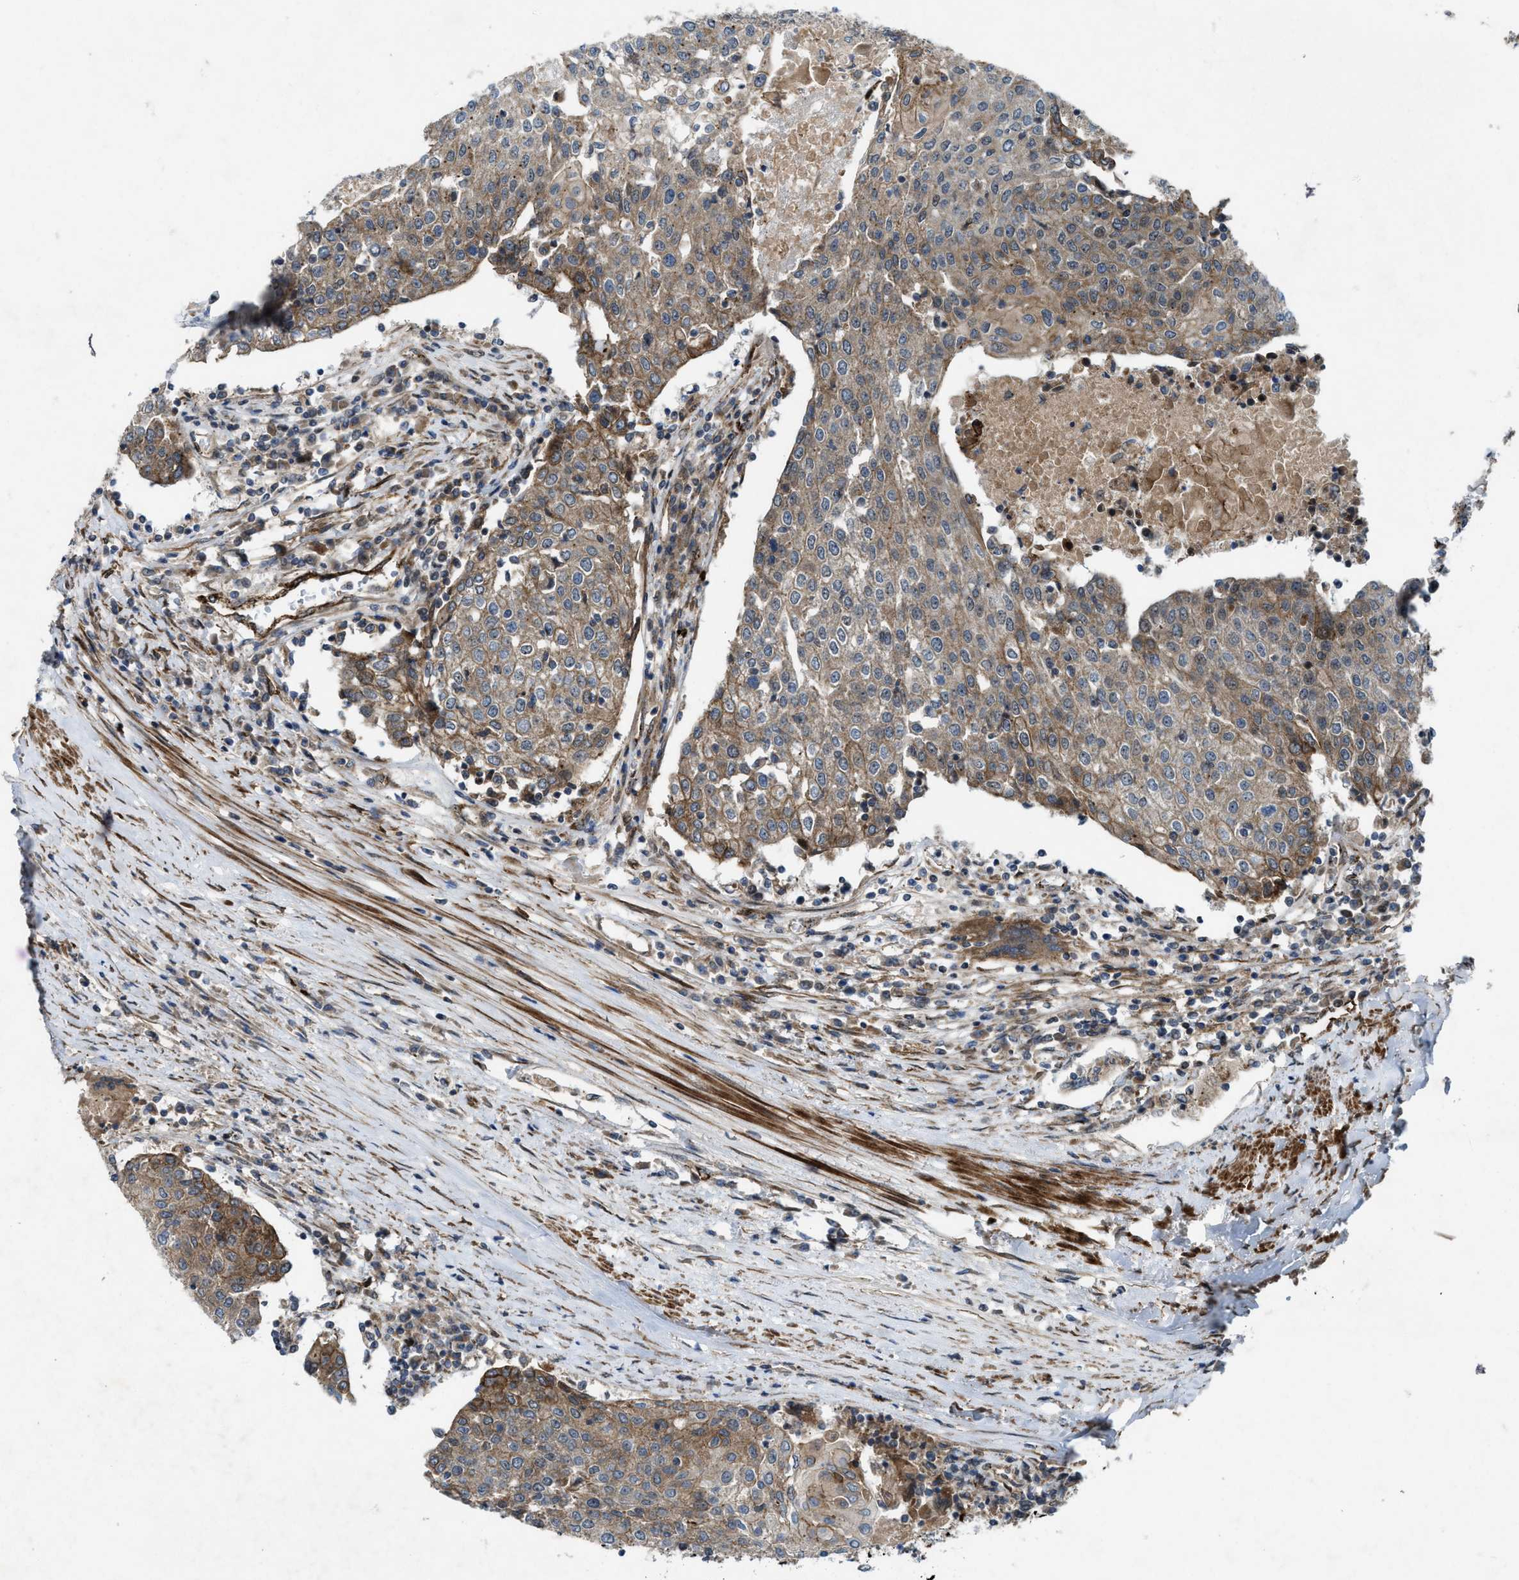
{"staining": {"intensity": "weak", "quantity": ">75%", "location": "cytoplasmic/membranous"}, "tissue": "urothelial cancer", "cell_type": "Tumor cells", "image_type": "cancer", "snomed": [{"axis": "morphology", "description": "Urothelial carcinoma, High grade"}, {"axis": "topography", "description": "Urinary bladder"}], "caption": "Human high-grade urothelial carcinoma stained with a protein marker exhibits weak staining in tumor cells.", "gene": "URGCP", "patient": {"sex": "female", "age": 85}}